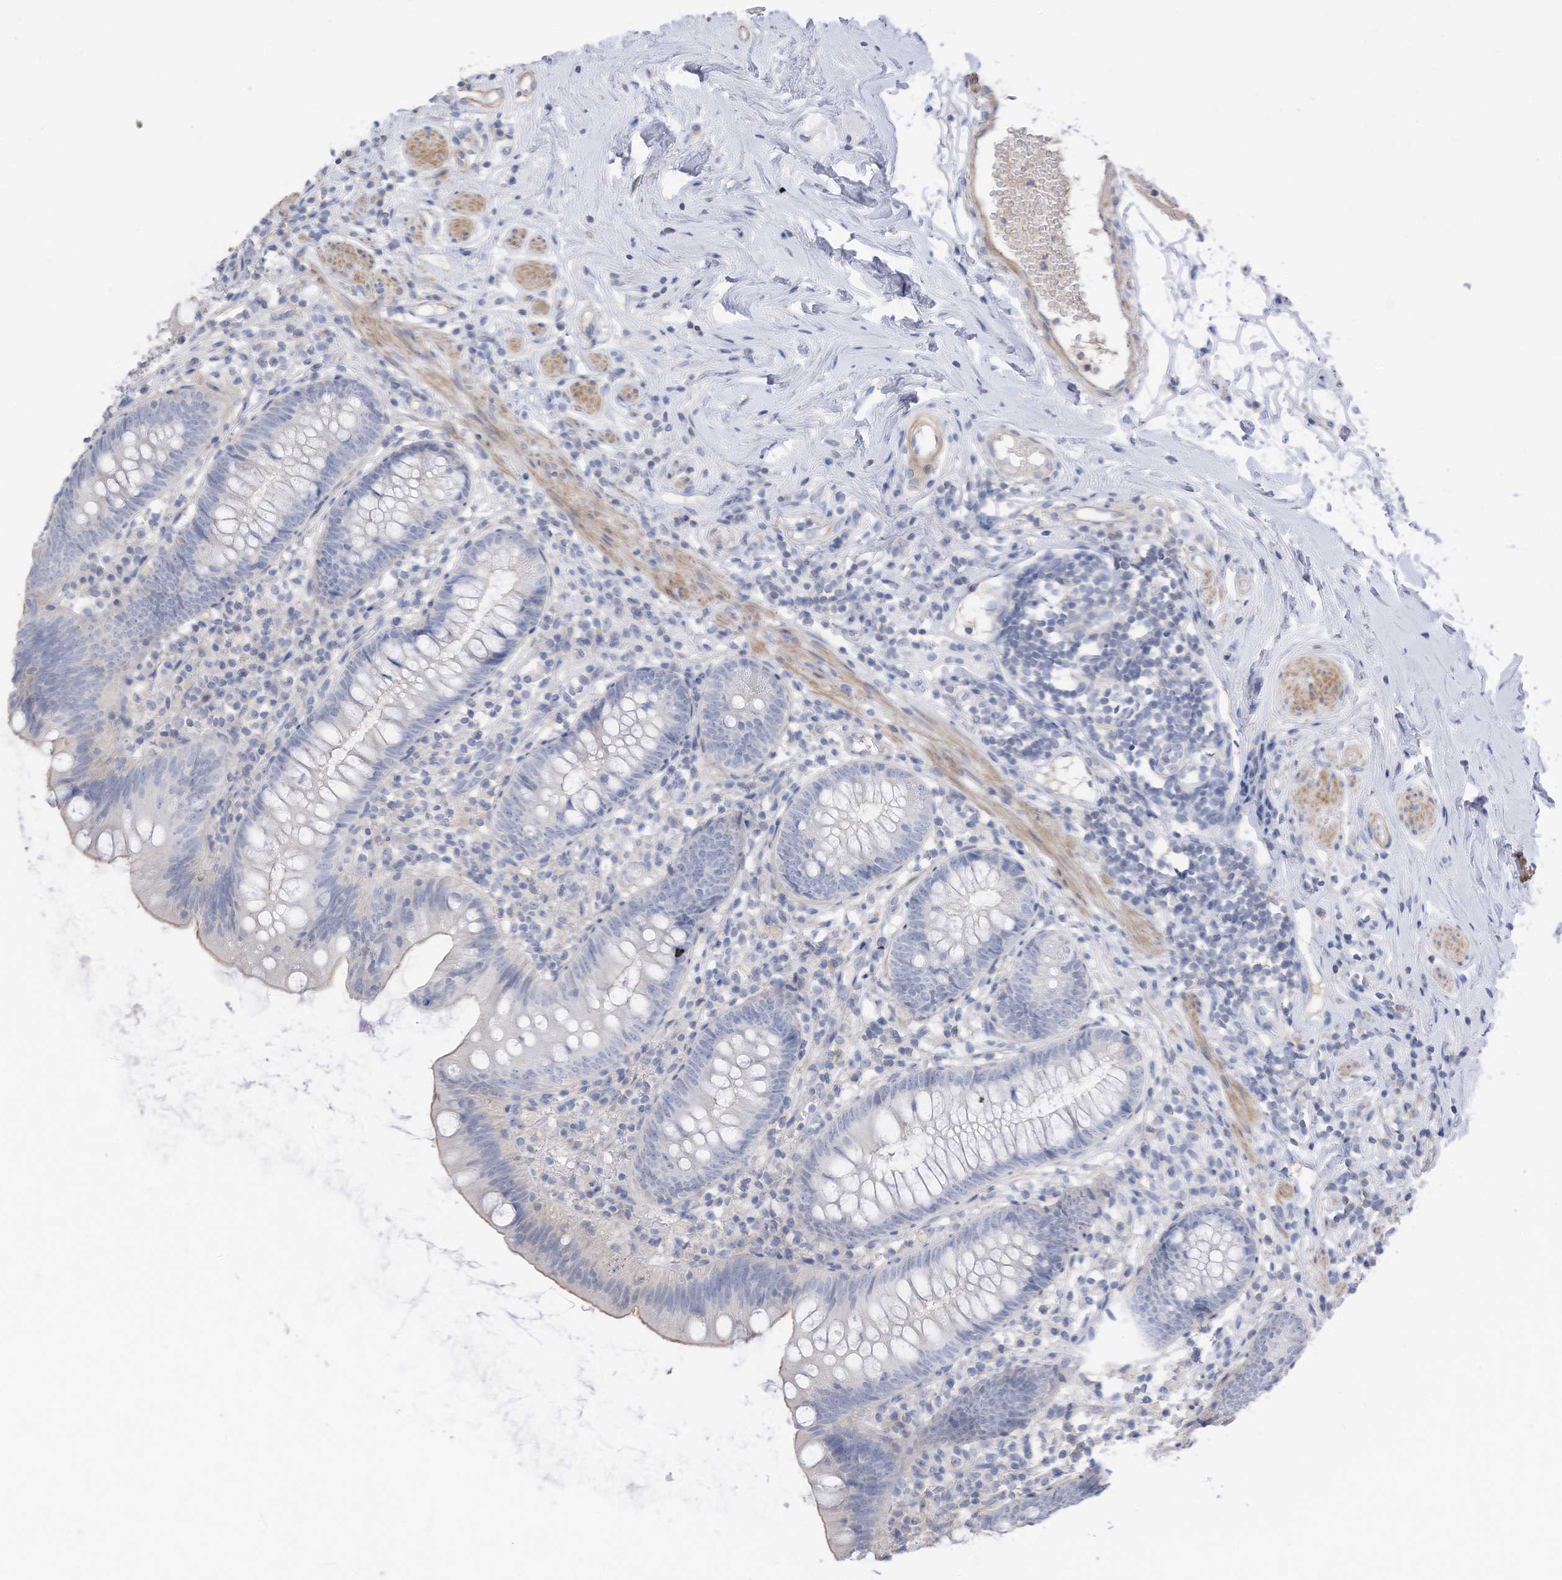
{"staining": {"intensity": "negative", "quantity": "none", "location": "none"}, "tissue": "appendix", "cell_type": "Glandular cells", "image_type": "normal", "snomed": [{"axis": "morphology", "description": "Normal tissue, NOS"}, {"axis": "topography", "description": "Appendix"}], "caption": "Immunohistochemical staining of unremarkable appendix displays no significant positivity in glandular cells.", "gene": "SLFN14", "patient": {"sex": "female", "age": 62}}